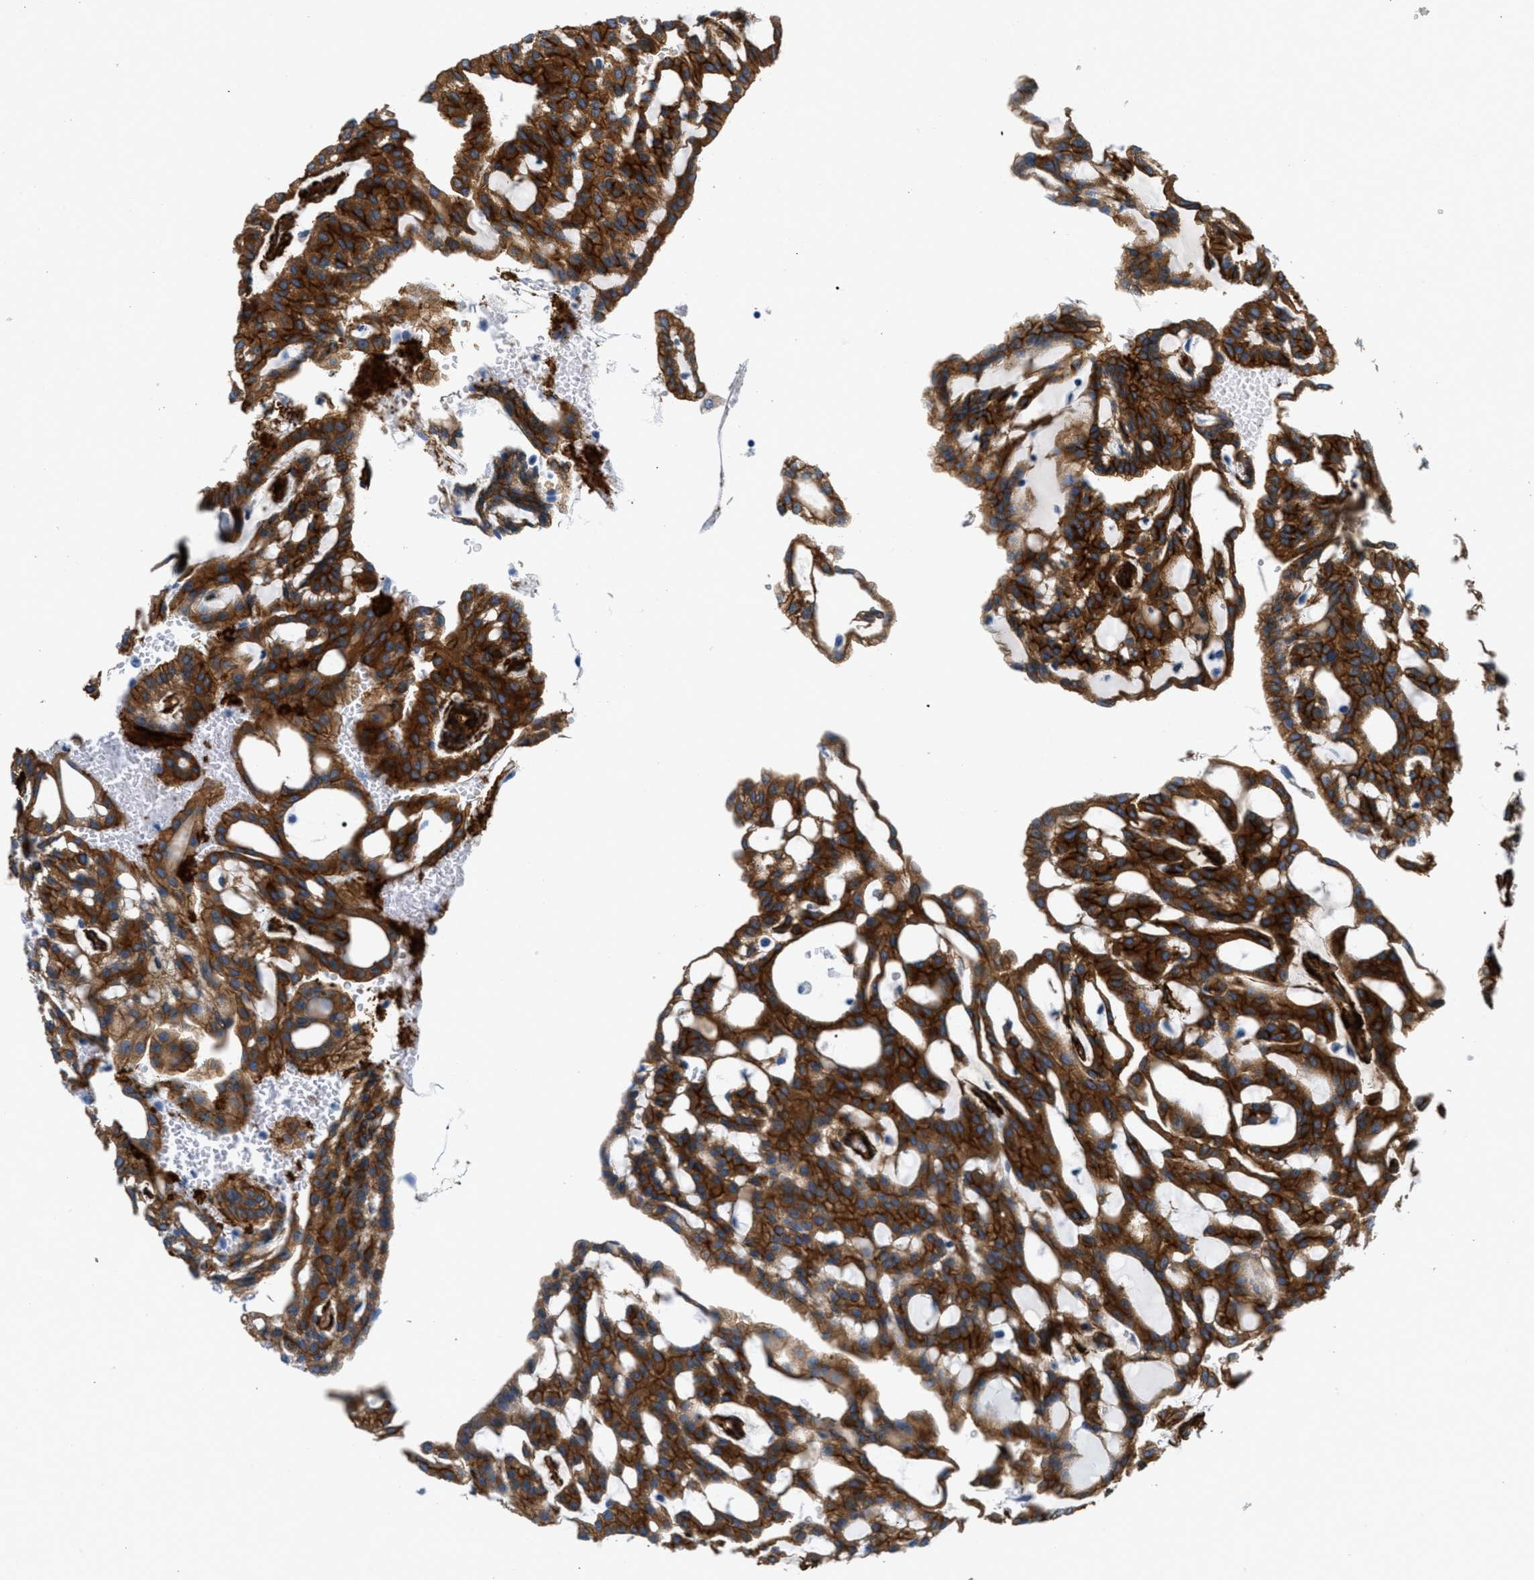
{"staining": {"intensity": "strong", "quantity": ">75%", "location": "cytoplasmic/membranous"}, "tissue": "renal cancer", "cell_type": "Tumor cells", "image_type": "cancer", "snomed": [{"axis": "morphology", "description": "Adenocarcinoma, NOS"}, {"axis": "topography", "description": "Kidney"}], "caption": "Protein expression analysis of renal cancer displays strong cytoplasmic/membranous expression in about >75% of tumor cells.", "gene": "CALD1", "patient": {"sex": "male", "age": 63}}